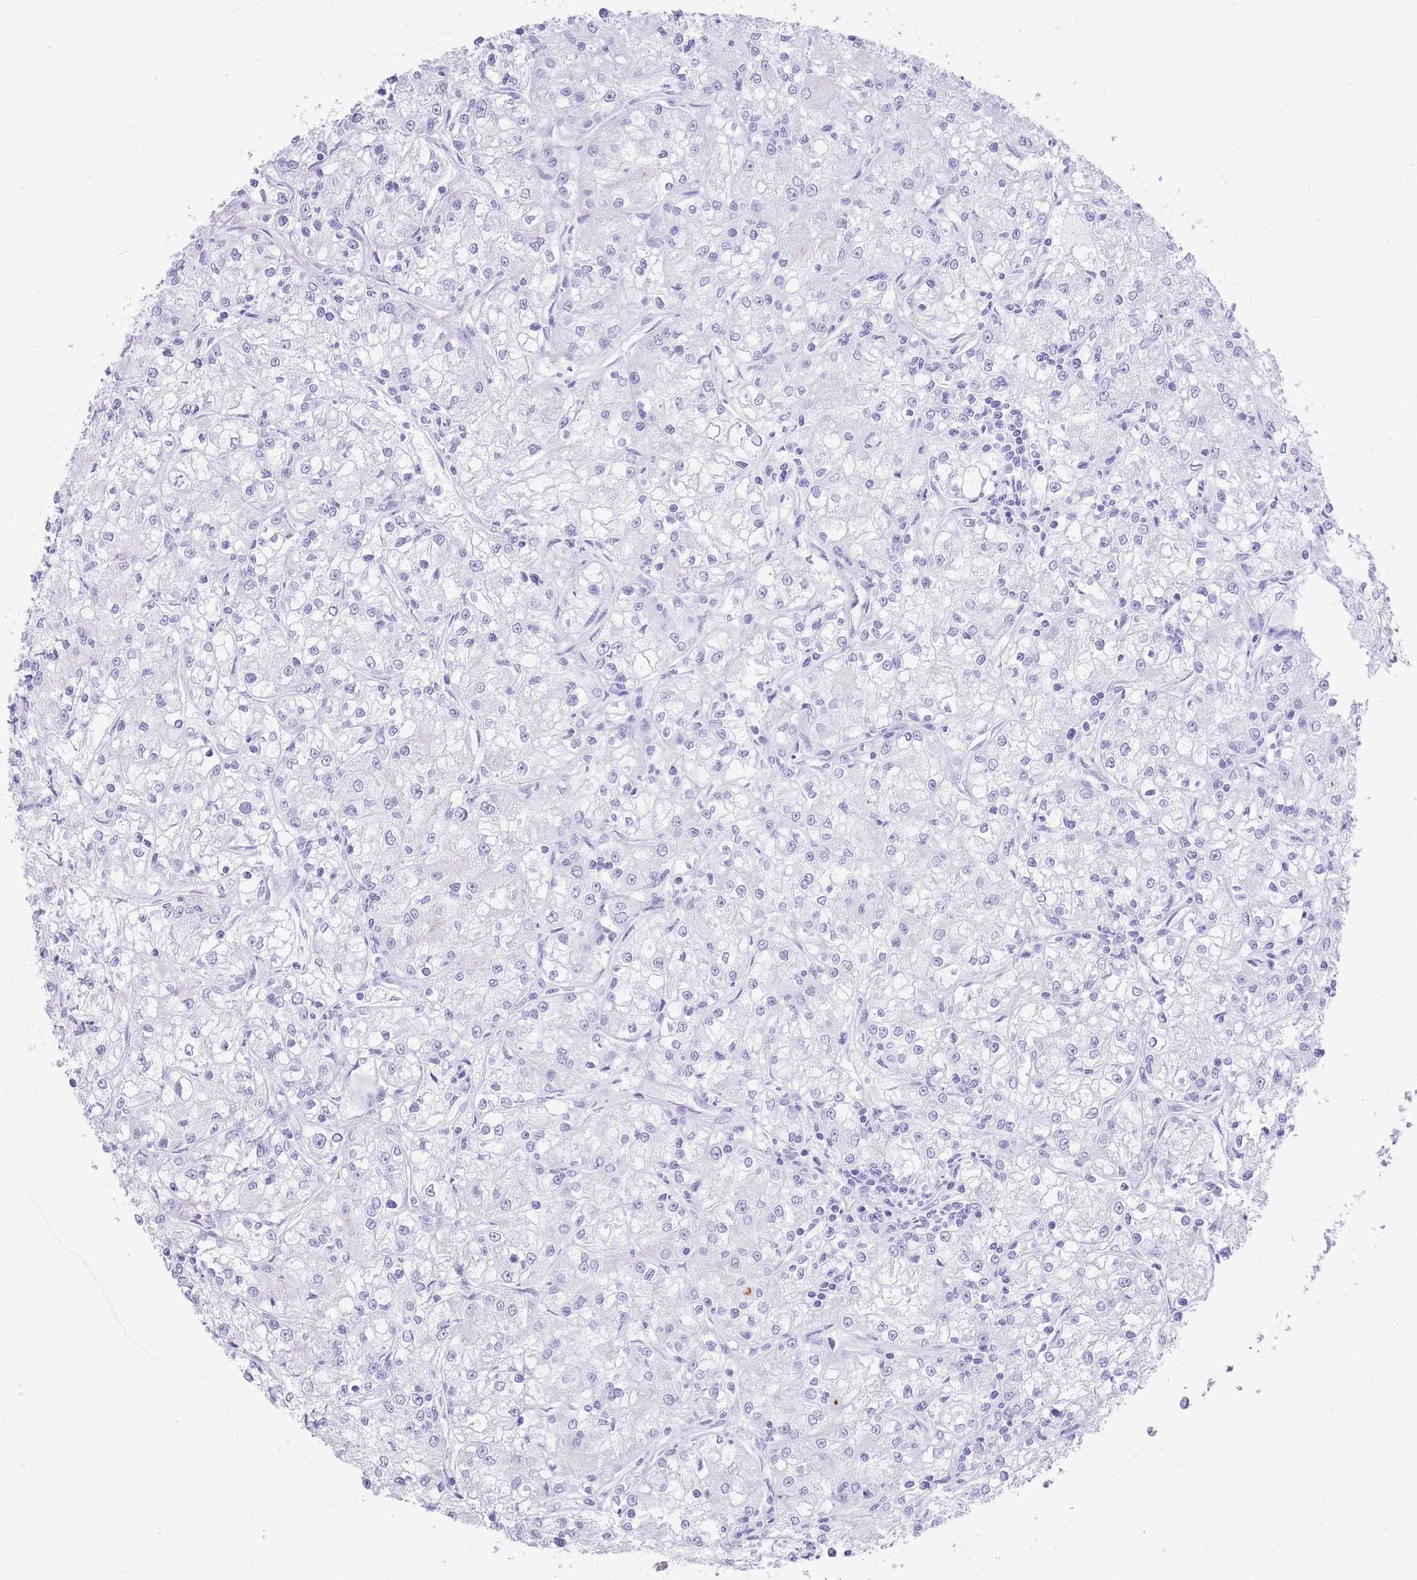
{"staining": {"intensity": "negative", "quantity": "none", "location": "none"}, "tissue": "renal cancer", "cell_type": "Tumor cells", "image_type": "cancer", "snomed": [{"axis": "morphology", "description": "Adenocarcinoma, NOS"}, {"axis": "topography", "description": "Kidney"}], "caption": "This micrograph is of adenocarcinoma (renal) stained with immunohistochemistry (IHC) to label a protein in brown with the nuclei are counter-stained blue. There is no staining in tumor cells.", "gene": "ELOA2", "patient": {"sex": "female", "age": 59}}